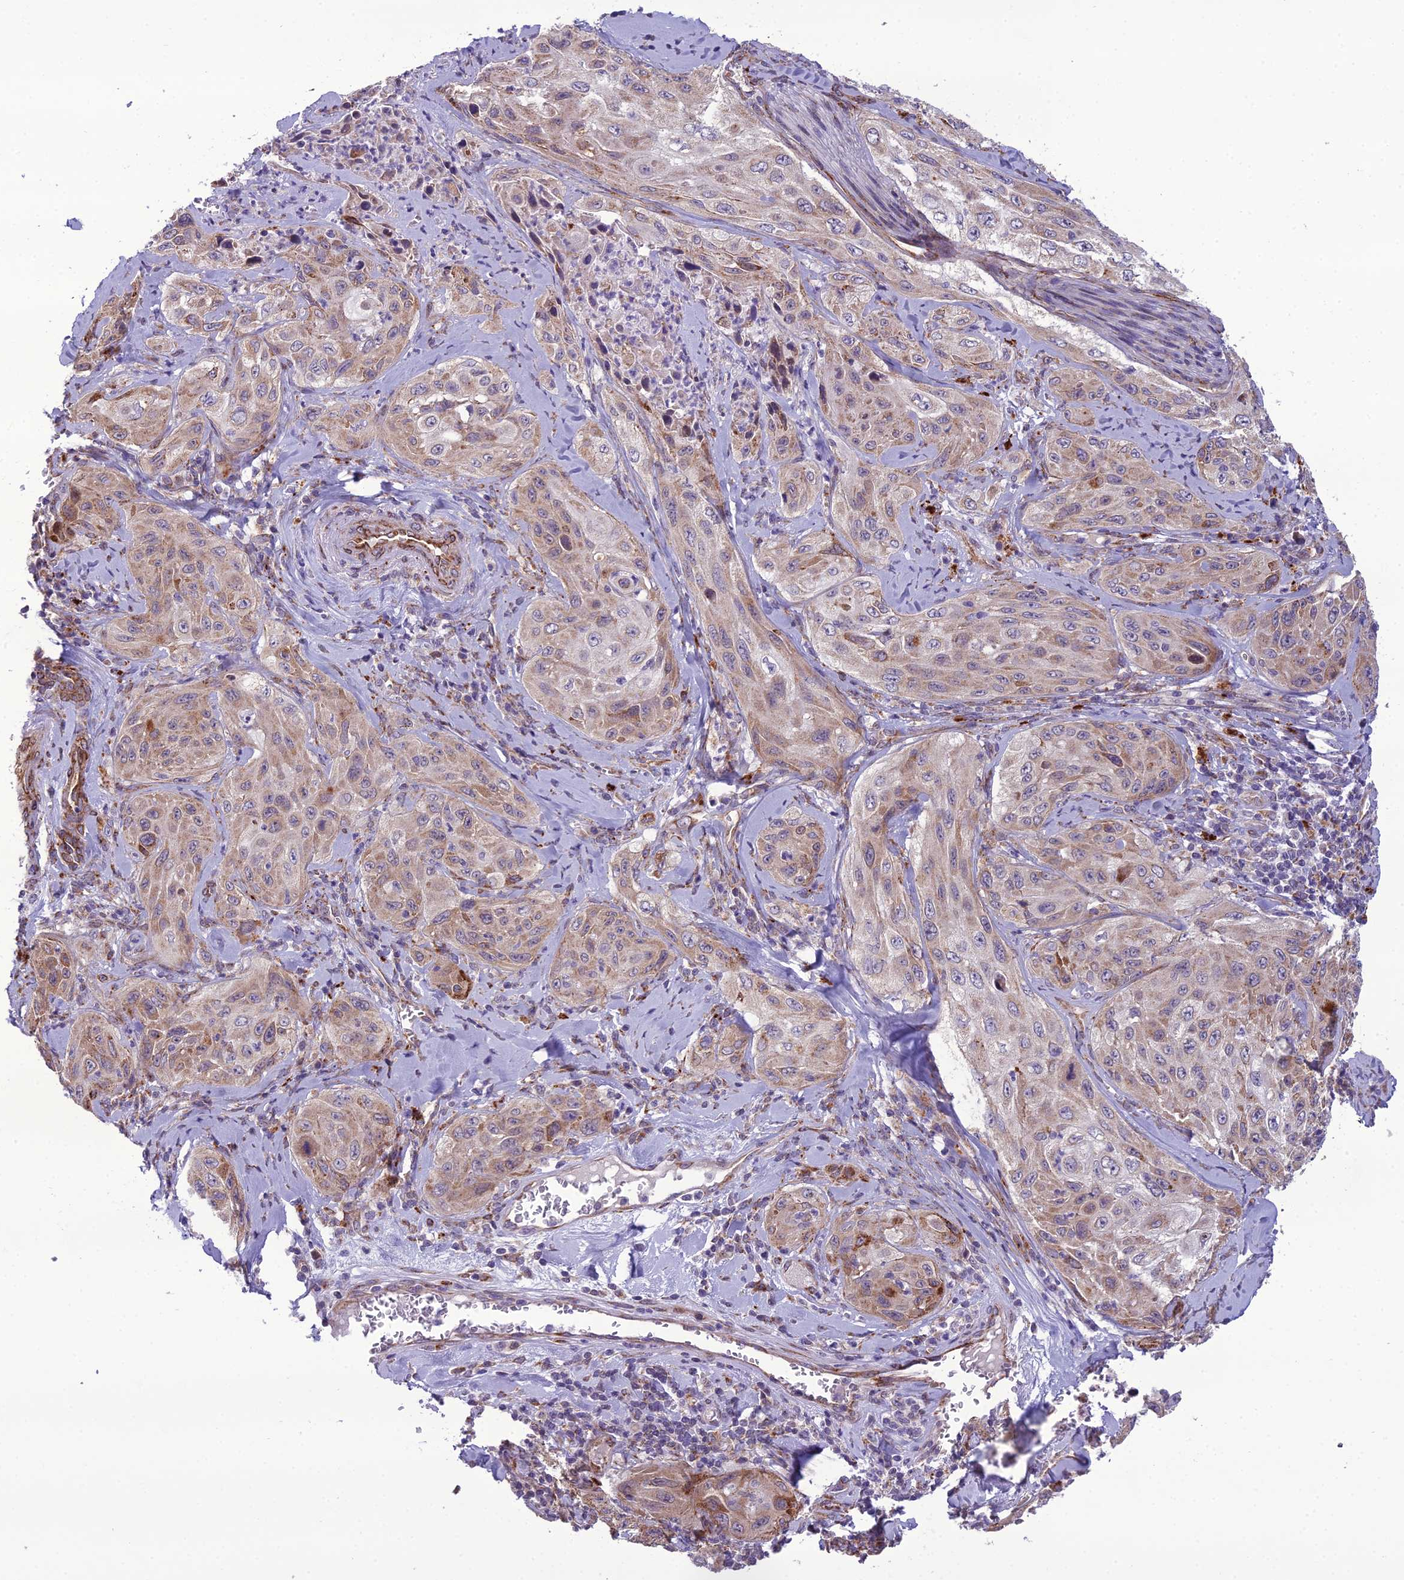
{"staining": {"intensity": "weak", "quantity": ">75%", "location": "cytoplasmic/membranous"}, "tissue": "cervical cancer", "cell_type": "Tumor cells", "image_type": "cancer", "snomed": [{"axis": "morphology", "description": "Squamous cell carcinoma, NOS"}, {"axis": "topography", "description": "Cervix"}], "caption": "An image showing weak cytoplasmic/membranous positivity in about >75% of tumor cells in cervical cancer (squamous cell carcinoma), as visualized by brown immunohistochemical staining.", "gene": "NODAL", "patient": {"sex": "female", "age": 42}}